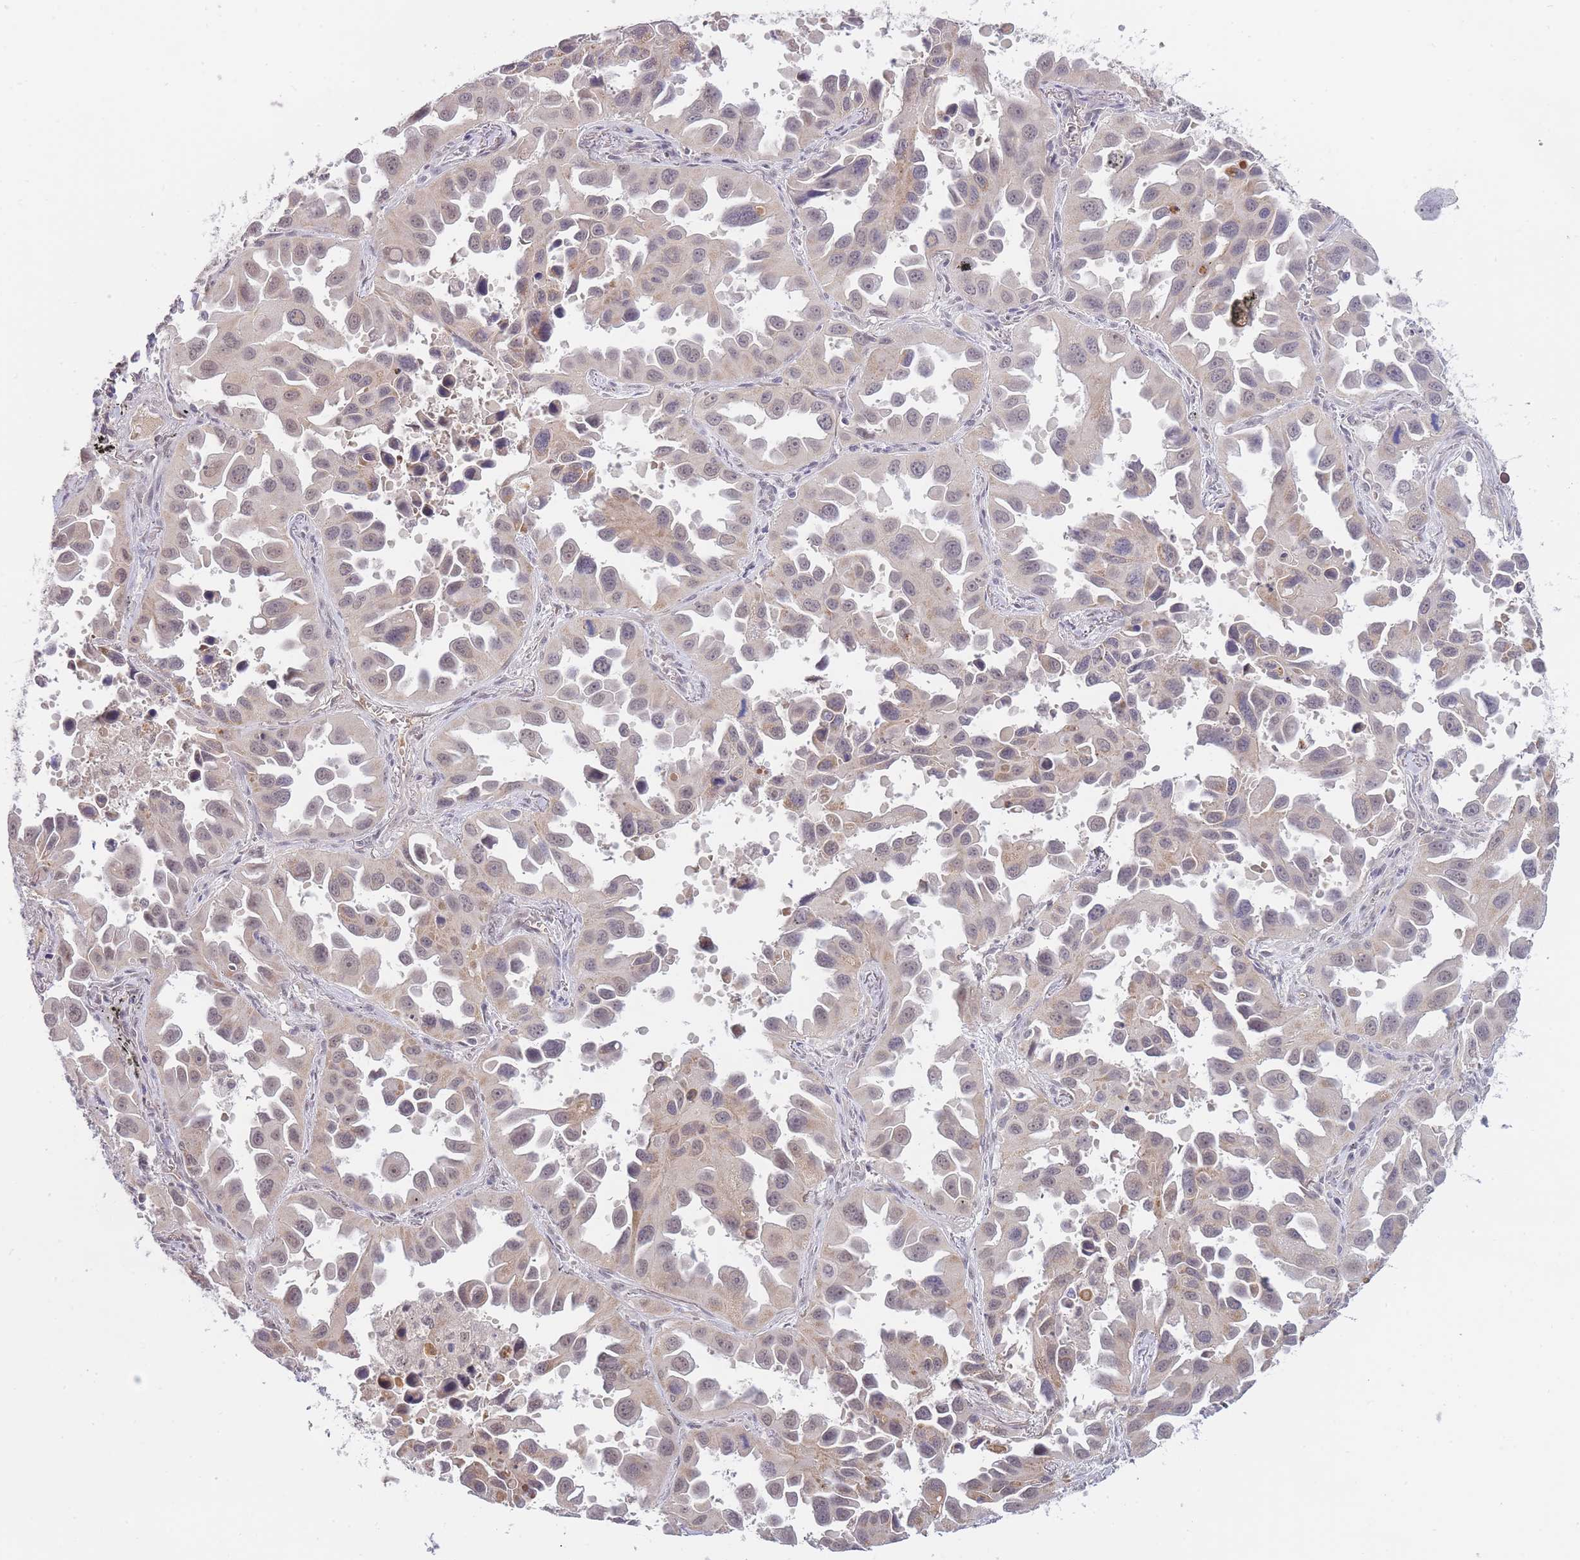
{"staining": {"intensity": "weak", "quantity": "25%-75%", "location": "nuclear"}, "tissue": "lung cancer", "cell_type": "Tumor cells", "image_type": "cancer", "snomed": [{"axis": "morphology", "description": "Adenocarcinoma, NOS"}, {"axis": "topography", "description": "Lung"}], "caption": "A photomicrograph of human lung adenocarcinoma stained for a protein shows weak nuclear brown staining in tumor cells. Ihc stains the protein in brown and the nuclei are stained blue.", "gene": "GOLGA6L25", "patient": {"sex": "male", "age": 66}}